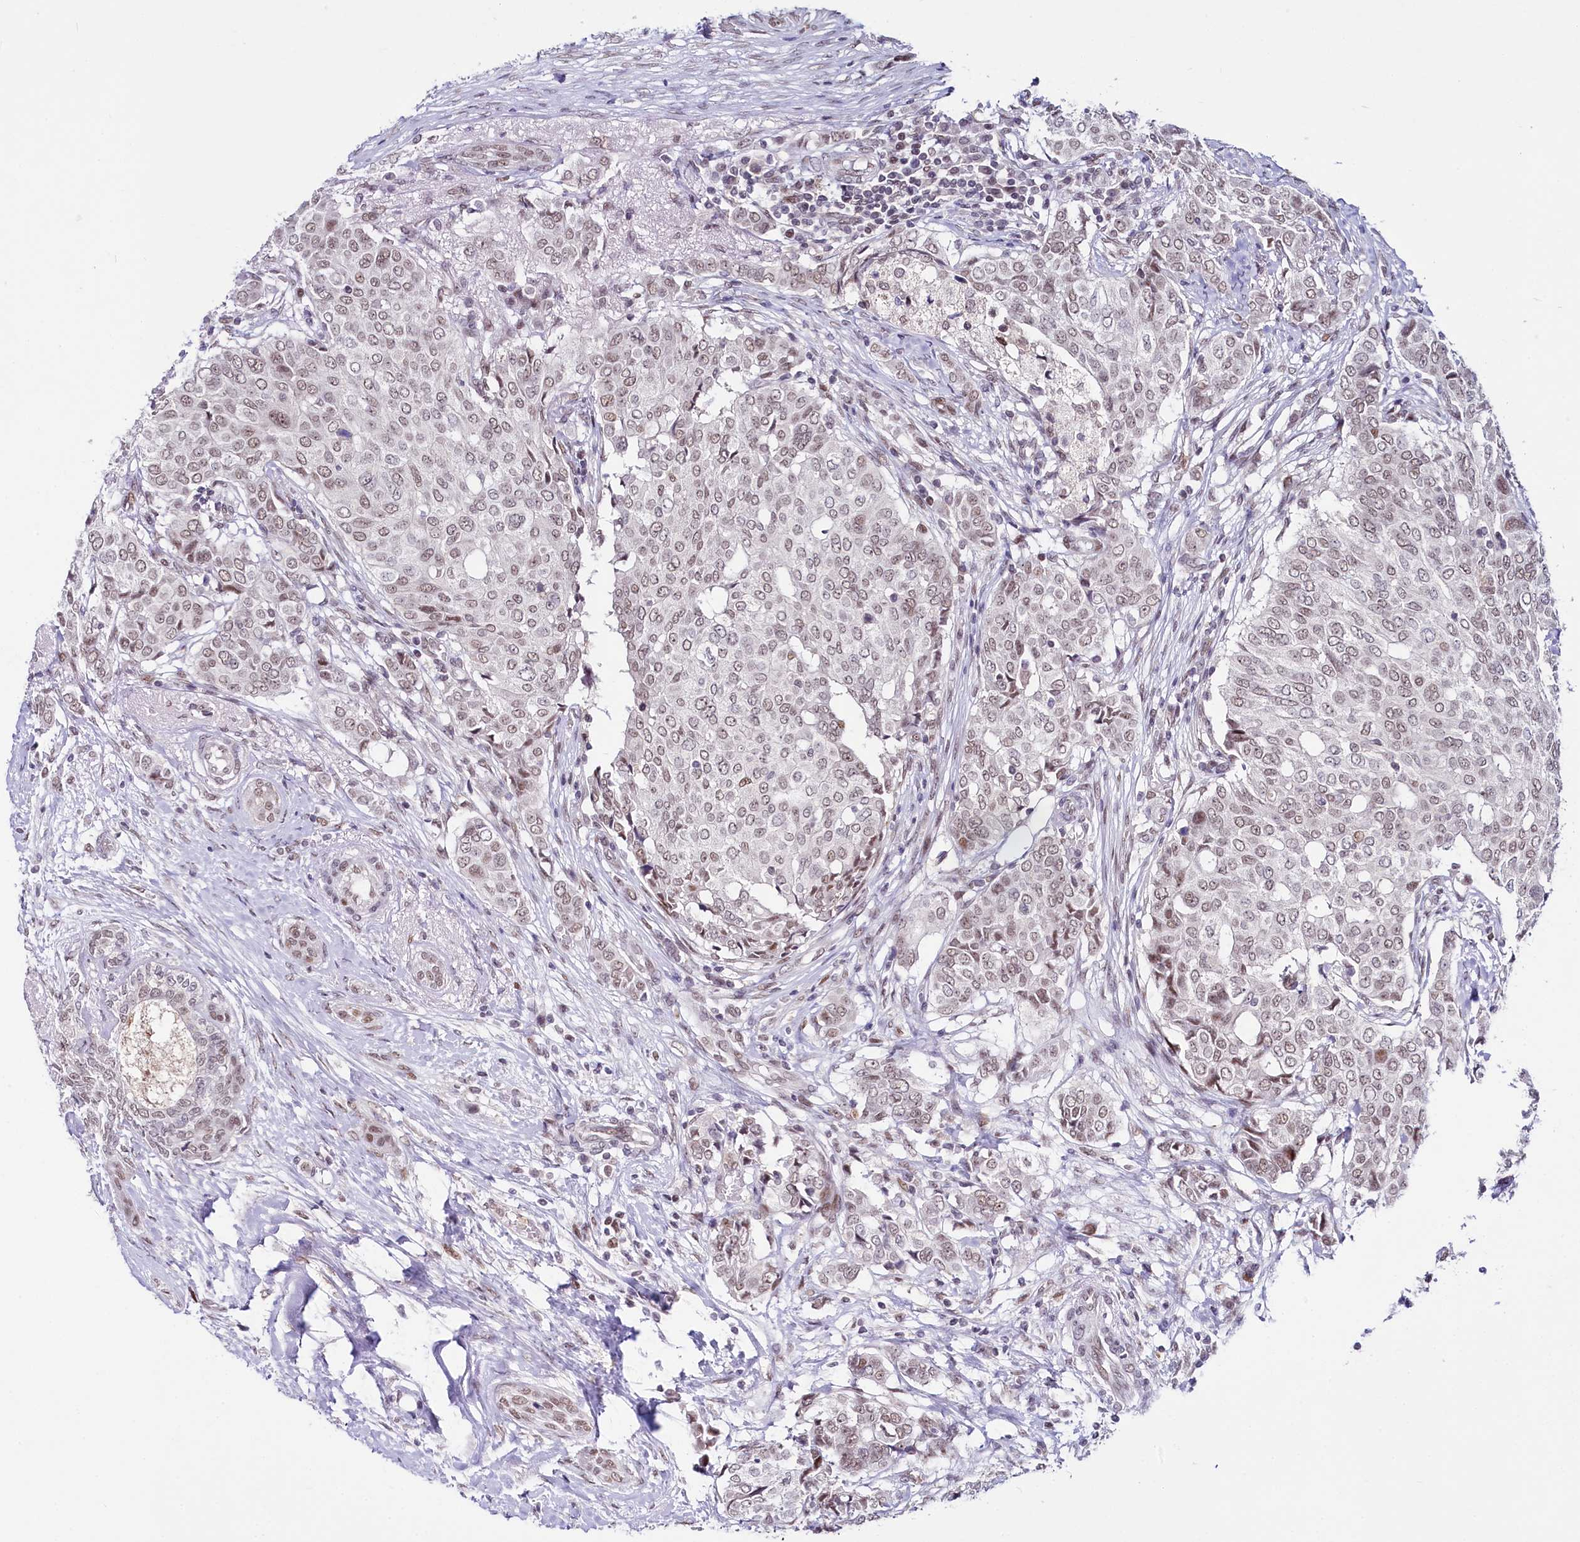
{"staining": {"intensity": "weak", "quantity": "25%-75%", "location": "nuclear"}, "tissue": "breast cancer", "cell_type": "Tumor cells", "image_type": "cancer", "snomed": [{"axis": "morphology", "description": "Lobular carcinoma"}, {"axis": "topography", "description": "Breast"}], "caption": "Protein expression analysis of lobular carcinoma (breast) shows weak nuclear positivity in approximately 25%-75% of tumor cells.", "gene": "SCAF11", "patient": {"sex": "female", "age": 51}}